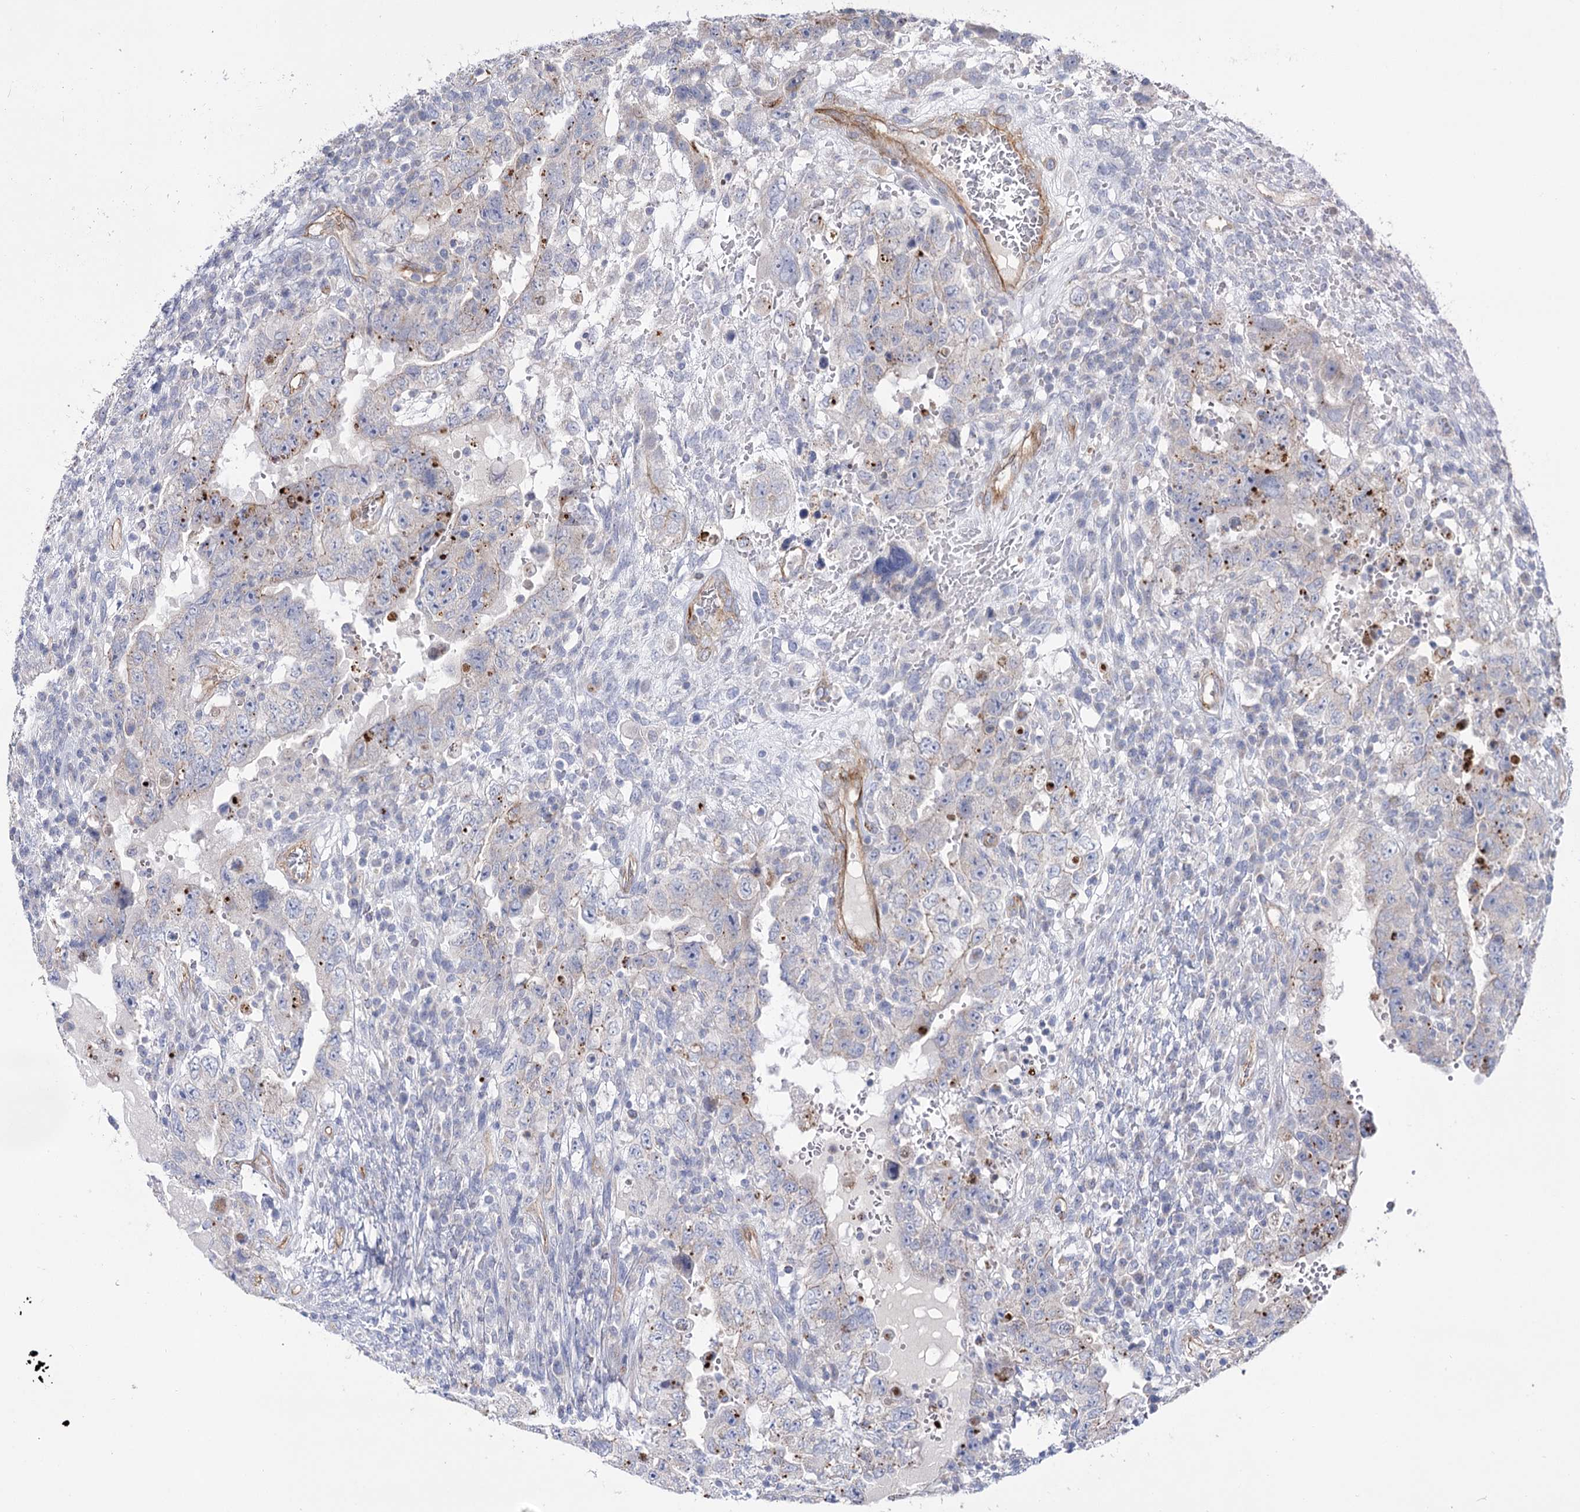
{"staining": {"intensity": "negative", "quantity": "none", "location": "none"}, "tissue": "testis cancer", "cell_type": "Tumor cells", "image_type": "cancer", "snomed": [{"axis": "morphology", "description": "Carcinoma, Embryonal, NOS"}, {"axis": "topography", "description": "Testis"}], "caption": "IHC of human testis cancer shows no staining in tumor cells.", "gene": "TMEM164", "patient": {"sex": "male", "age": 26}}